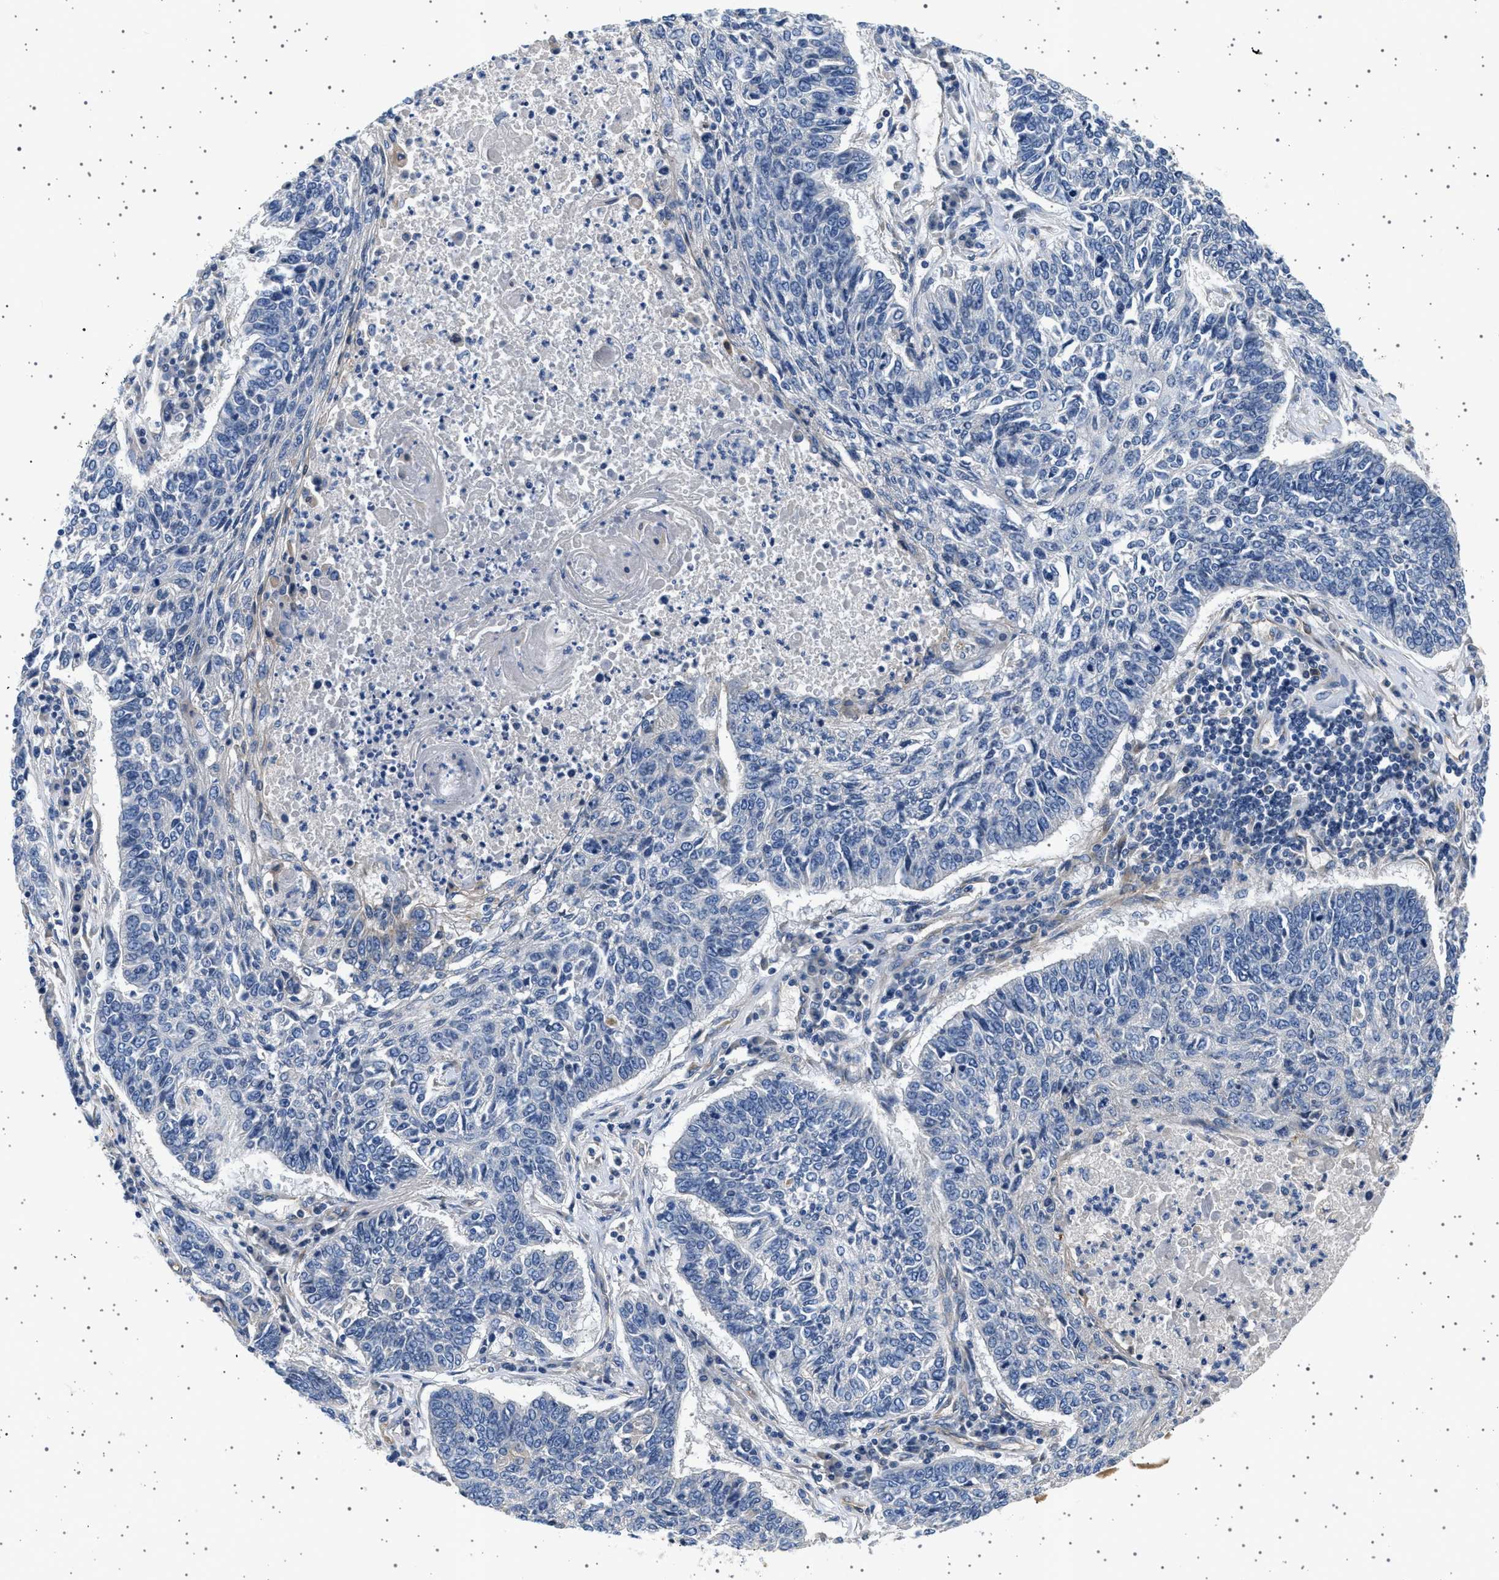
{"staining": {"intensity": "negative", "quantity": "none", "location": "none"}, "tissue": "lung cancer", "cell_type": "Tumor cells", "image_type": "cancer", "snomed": [{"axis": "morphology", "description": "Normal tissue, NOS"}, {"axis": "morphology", "description": "Squamous cell carcinoma, NOS"}, {"axis": "topography", "description": "Cartilage tissue"}, {"axis": "topography", "description": "Bronchus"}, {"axis": "topography", "description": "Lung"}], "caption": "Immunohistochemistry (IHC) image of neoplastic tissue: human squamous cell carcinoma (lung) stained with DAB displays no significant protein staining in tumor cells.", "gene": "PLPP6", "patient": {"sex": "female", "age": 49}}